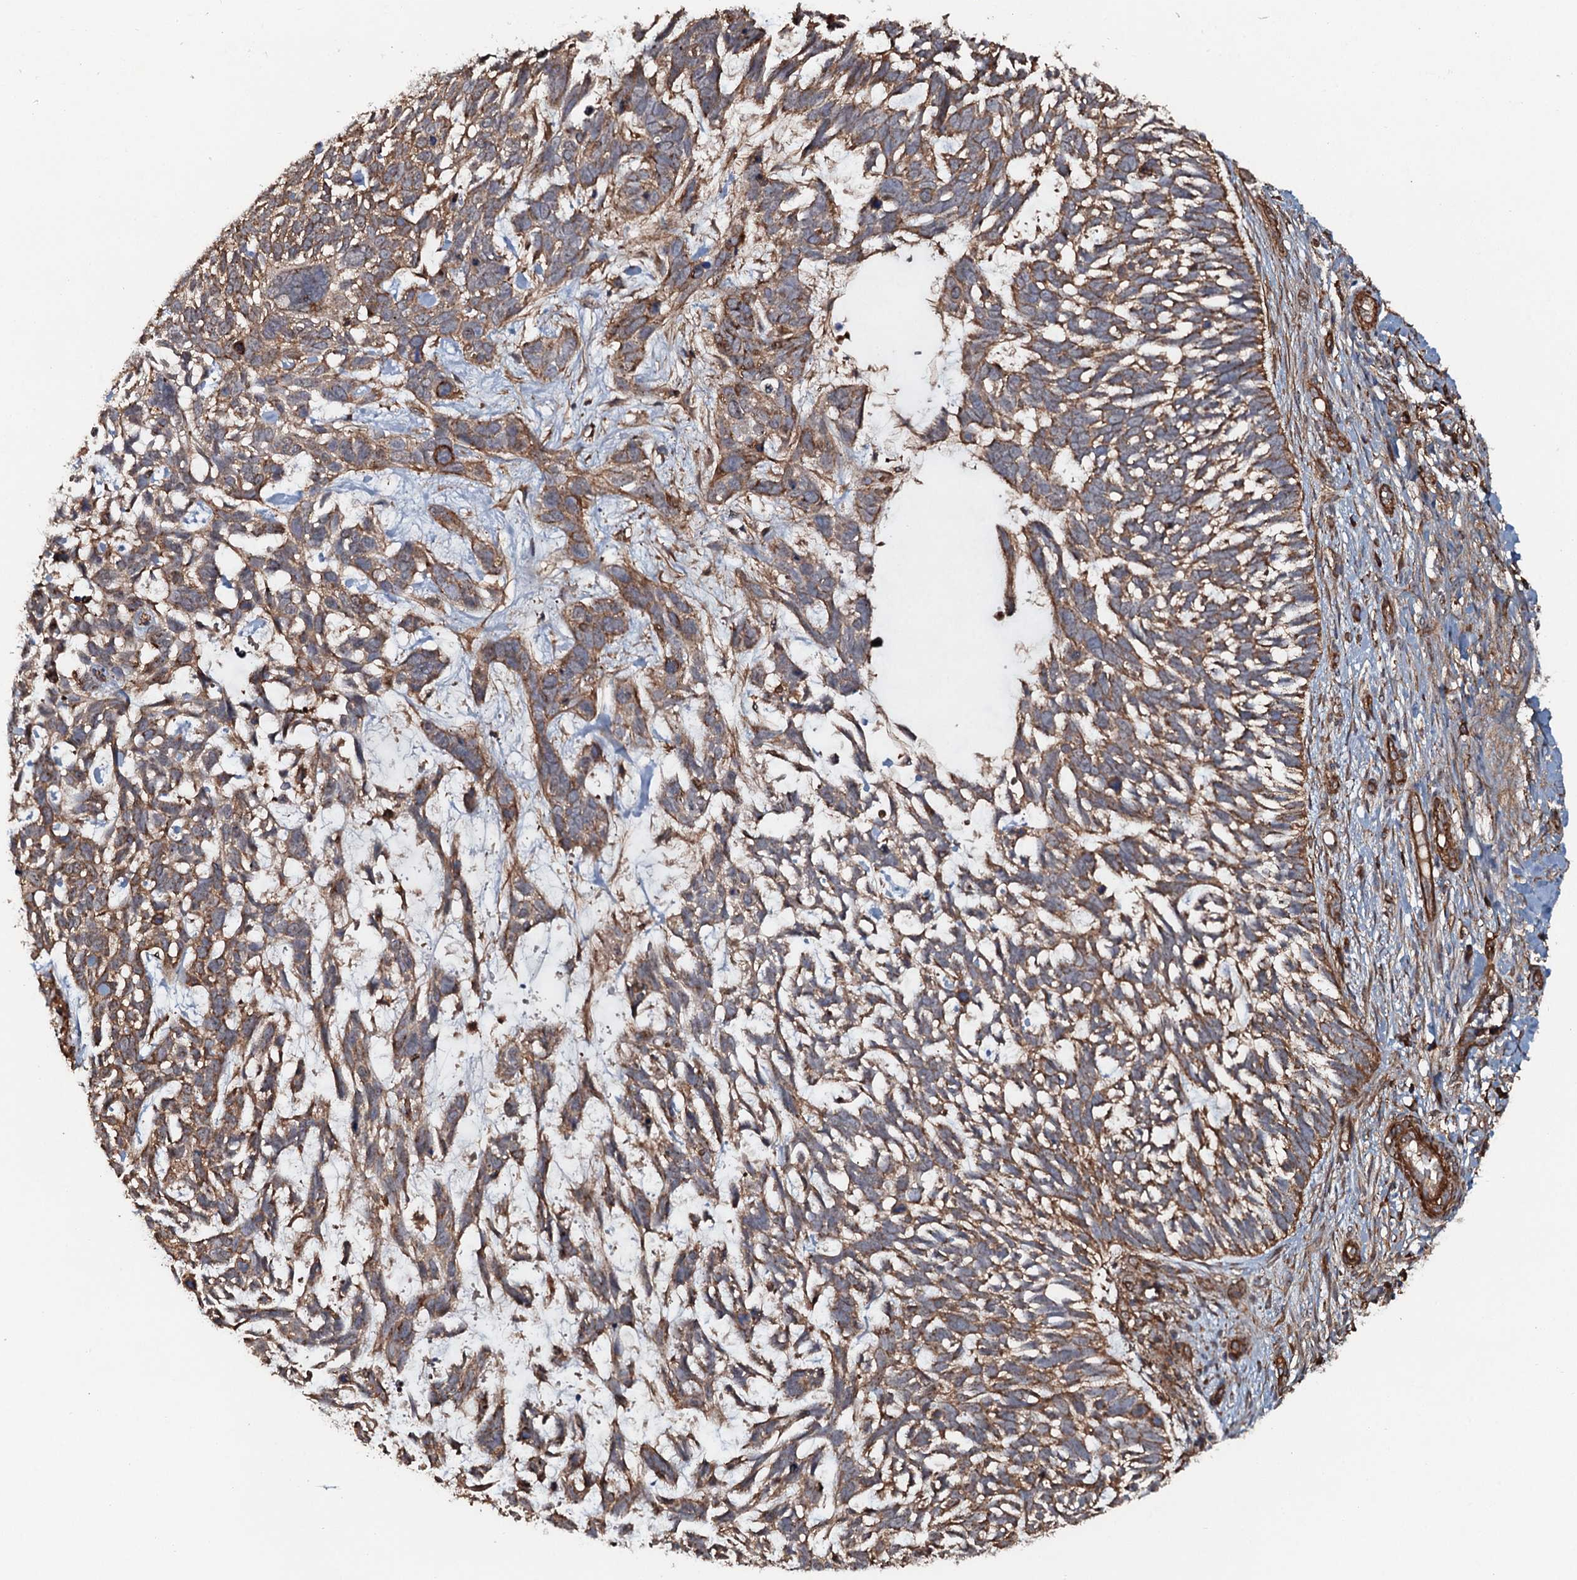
{"staining": {"intensity": "moderate", "quantity": ">75%", "location": "cytoplasmic/membranous"}, "tissue": "skin cancer", "cell_type": "Tumor cells", "image_type": "cancer", "snomed": [{"axis": "morphology", "description": "Basal cell carcinoma"}, {"axis": "topography", "description": "Skin"}], "caption": "Moderate cytoplasmic/membranous protein expression is identified in approximately >75% of tumor cells in skin basal cell carcinoma.", "gene": "VWA8", "patient": {"sex": "male", "age": 88}}